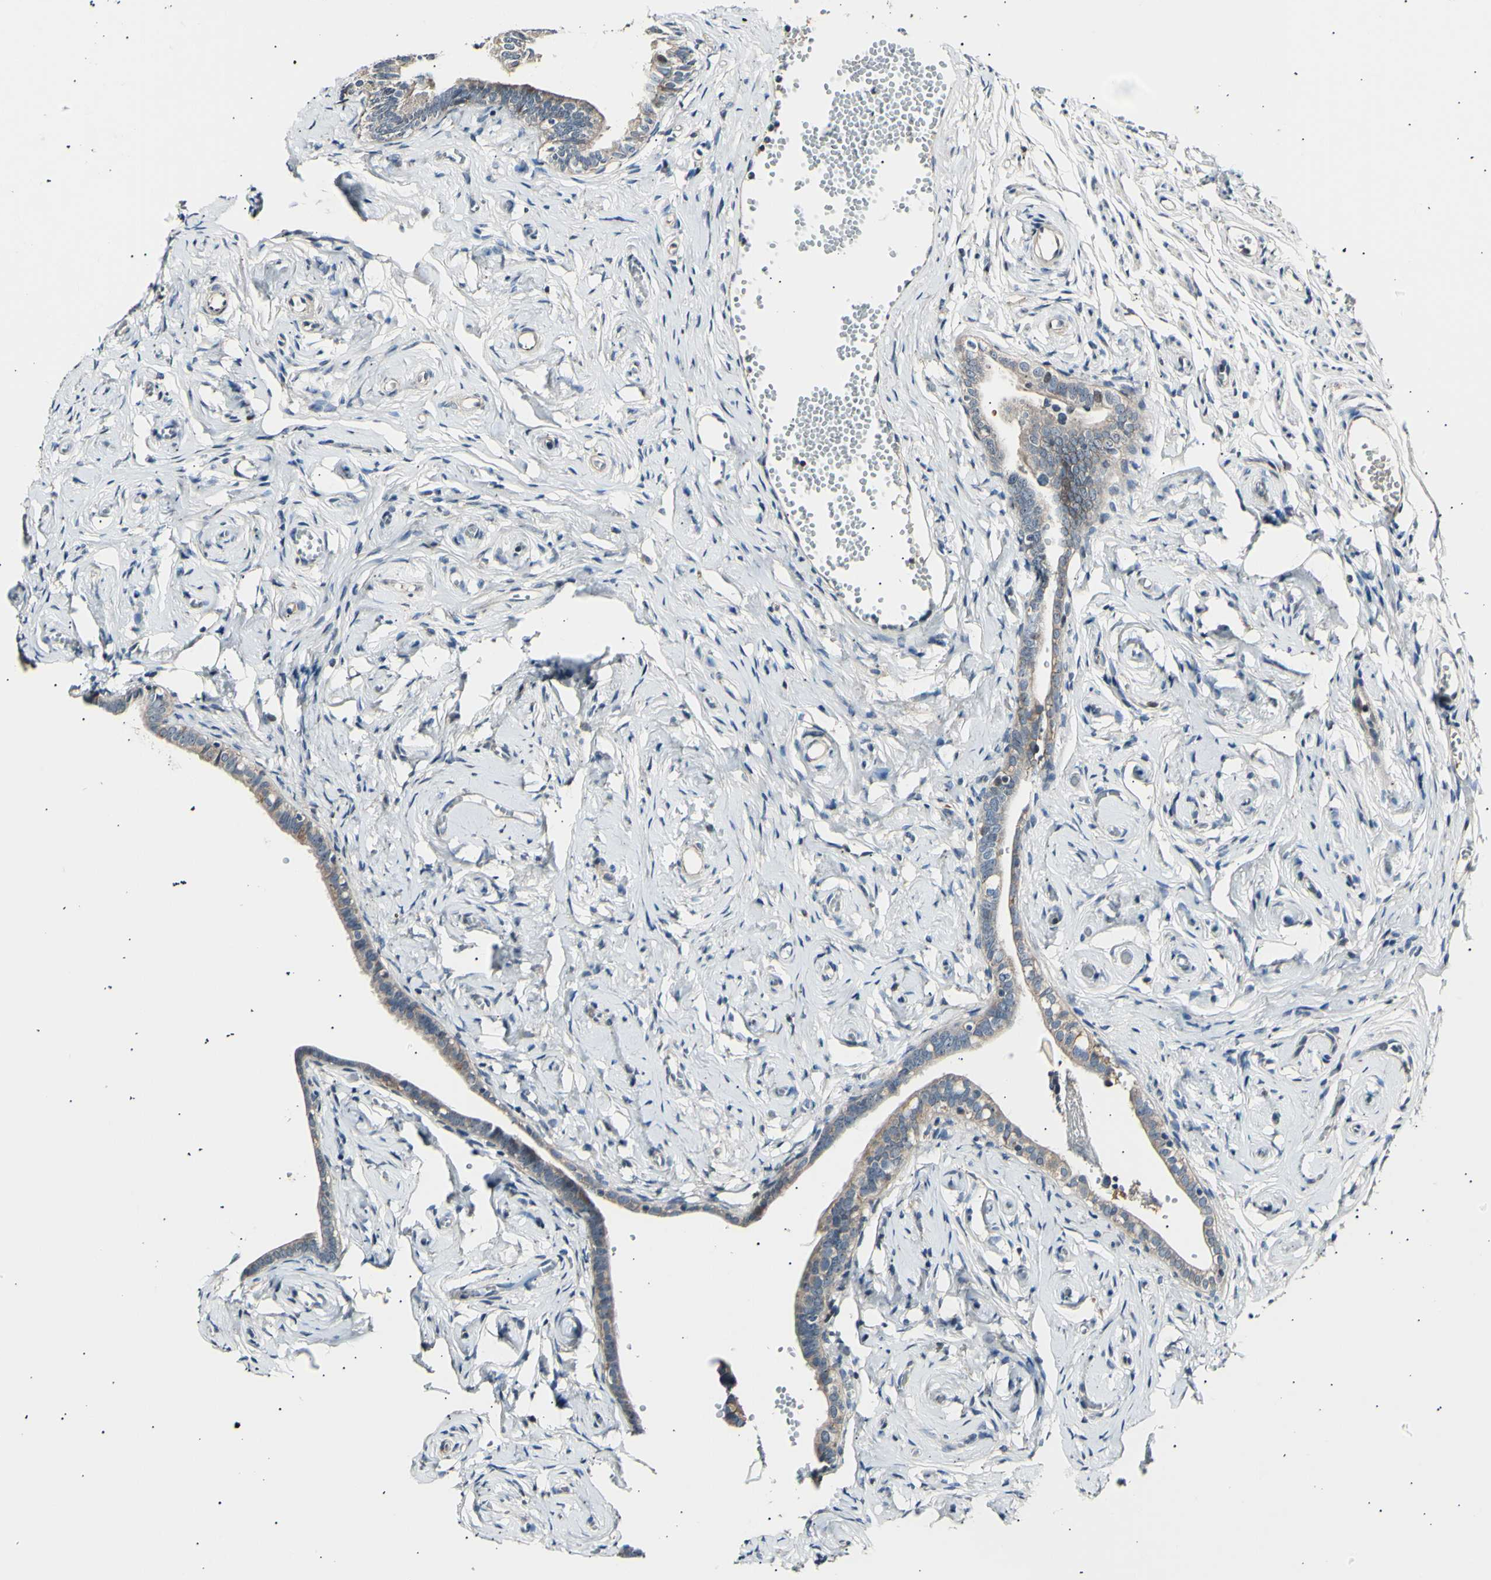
{"staining": {"intensity": "weak", "quantity": ">75%", "location": "cytoplasmic/membranous"}, "tissue": "fallopian tube", "cell_type": "Glandular cells", "image_type": "normal", "snomed": [{"axis": "morphology", "description": "Normal tissue, NOS"}, {"axis": "topography", "description": "Fallopian tube"}], "caption": "About >75% of glandular cells in unremarkable fallopian tube display weak cytoplasmic/membranous protein positivity as visualized by brown immunohistochemical staining.", "gene": "ITGA6", "patient": {"sex": "female", "age": 71}}